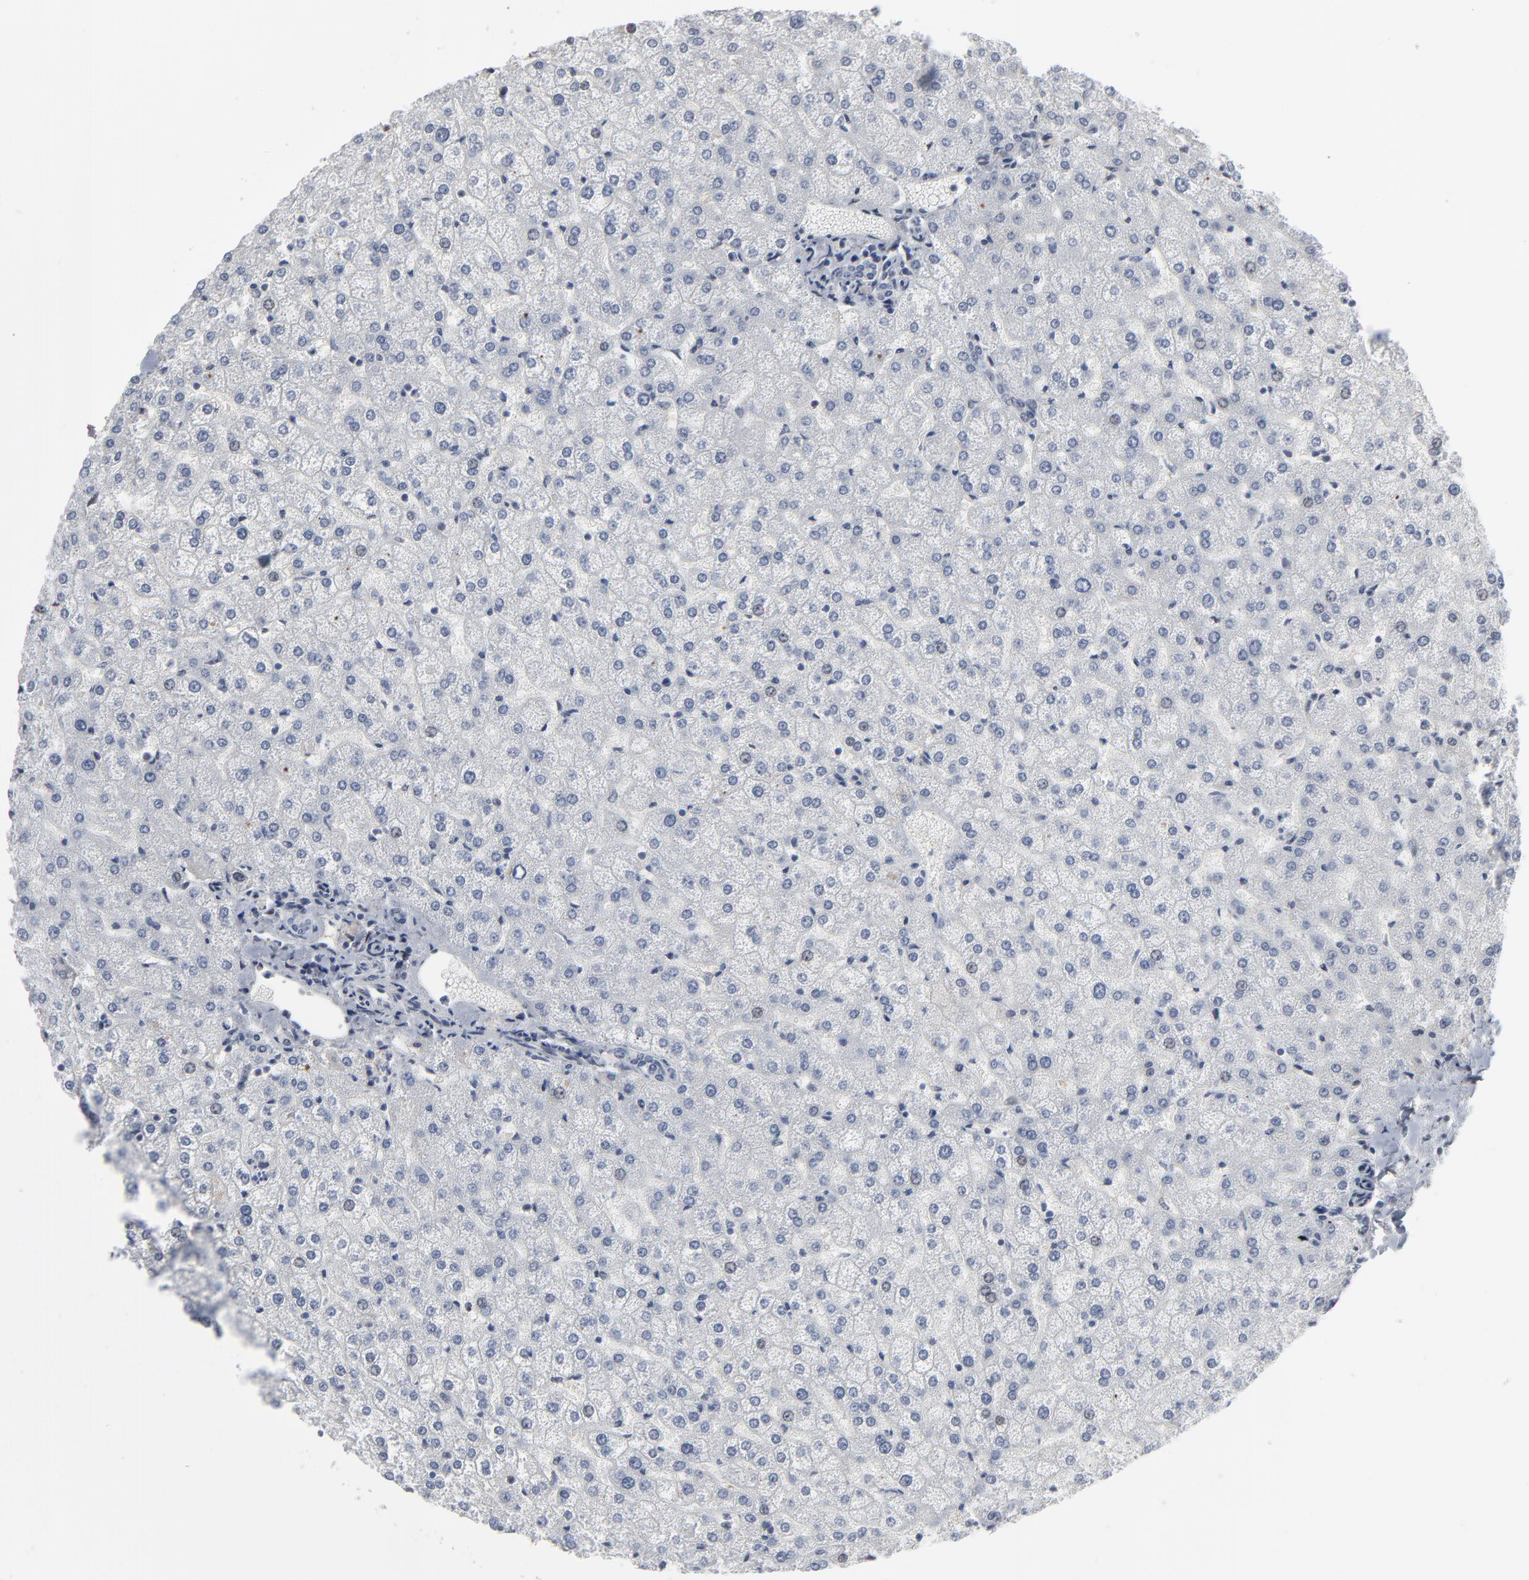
{"staining": {"intensity": "negative", "quantity": "none", "location": "none"}, "tissue": "liver", "cell_type": "Cholangiocytes", "image_type": "normal", "snomed": [{"axis": "morphology", "description": "Normal tissue, NOS"}, {"axis": "topography", "description": "Liver"}], "caption": "The histopathology image reveals no significant expression in cholangiocytes of liver. The staining was performed using DAB to visualize the protein expression in brown, while the nuclei were stained in blue with hematoxylin (Magnification: 20x).", "gene": "ATF7", "patient": {"sex": "female", "age": 32}}